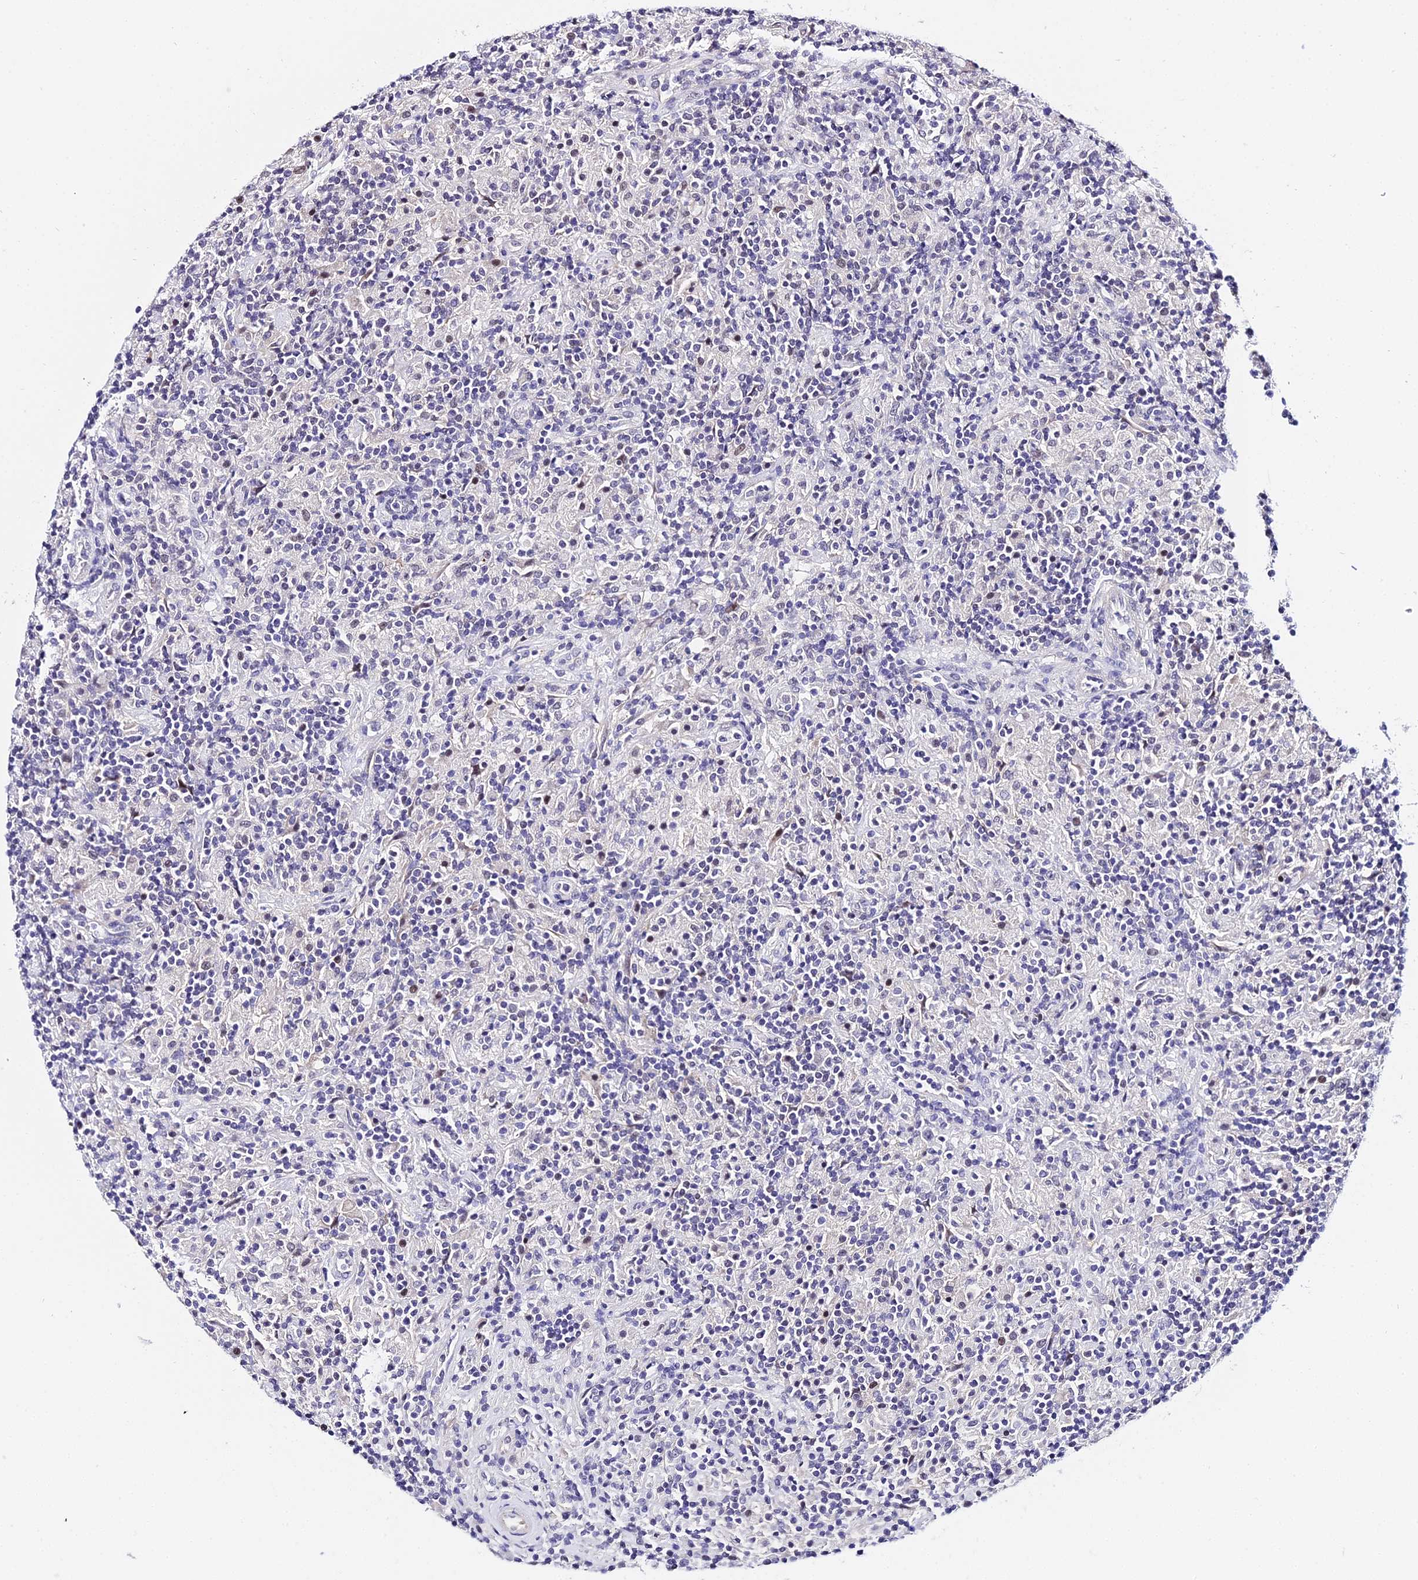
{"staining": {"intensity": "negative", "quantity": "none", "location": "none"}, "tissue": "lymphoma", "cell_type": "Tumor cells", "image_type": "cancer", "snomed": [{"axis": "morphology", "description": "Hodgkin's disease, NOS"}, {"axis": "topography", "description": "Lymph node"}], "caption": "Tumor cells are negative for protein expression in human lymphoma.", "gene": "POLR2I", "patient": {"sex": "male", "age": 70}}